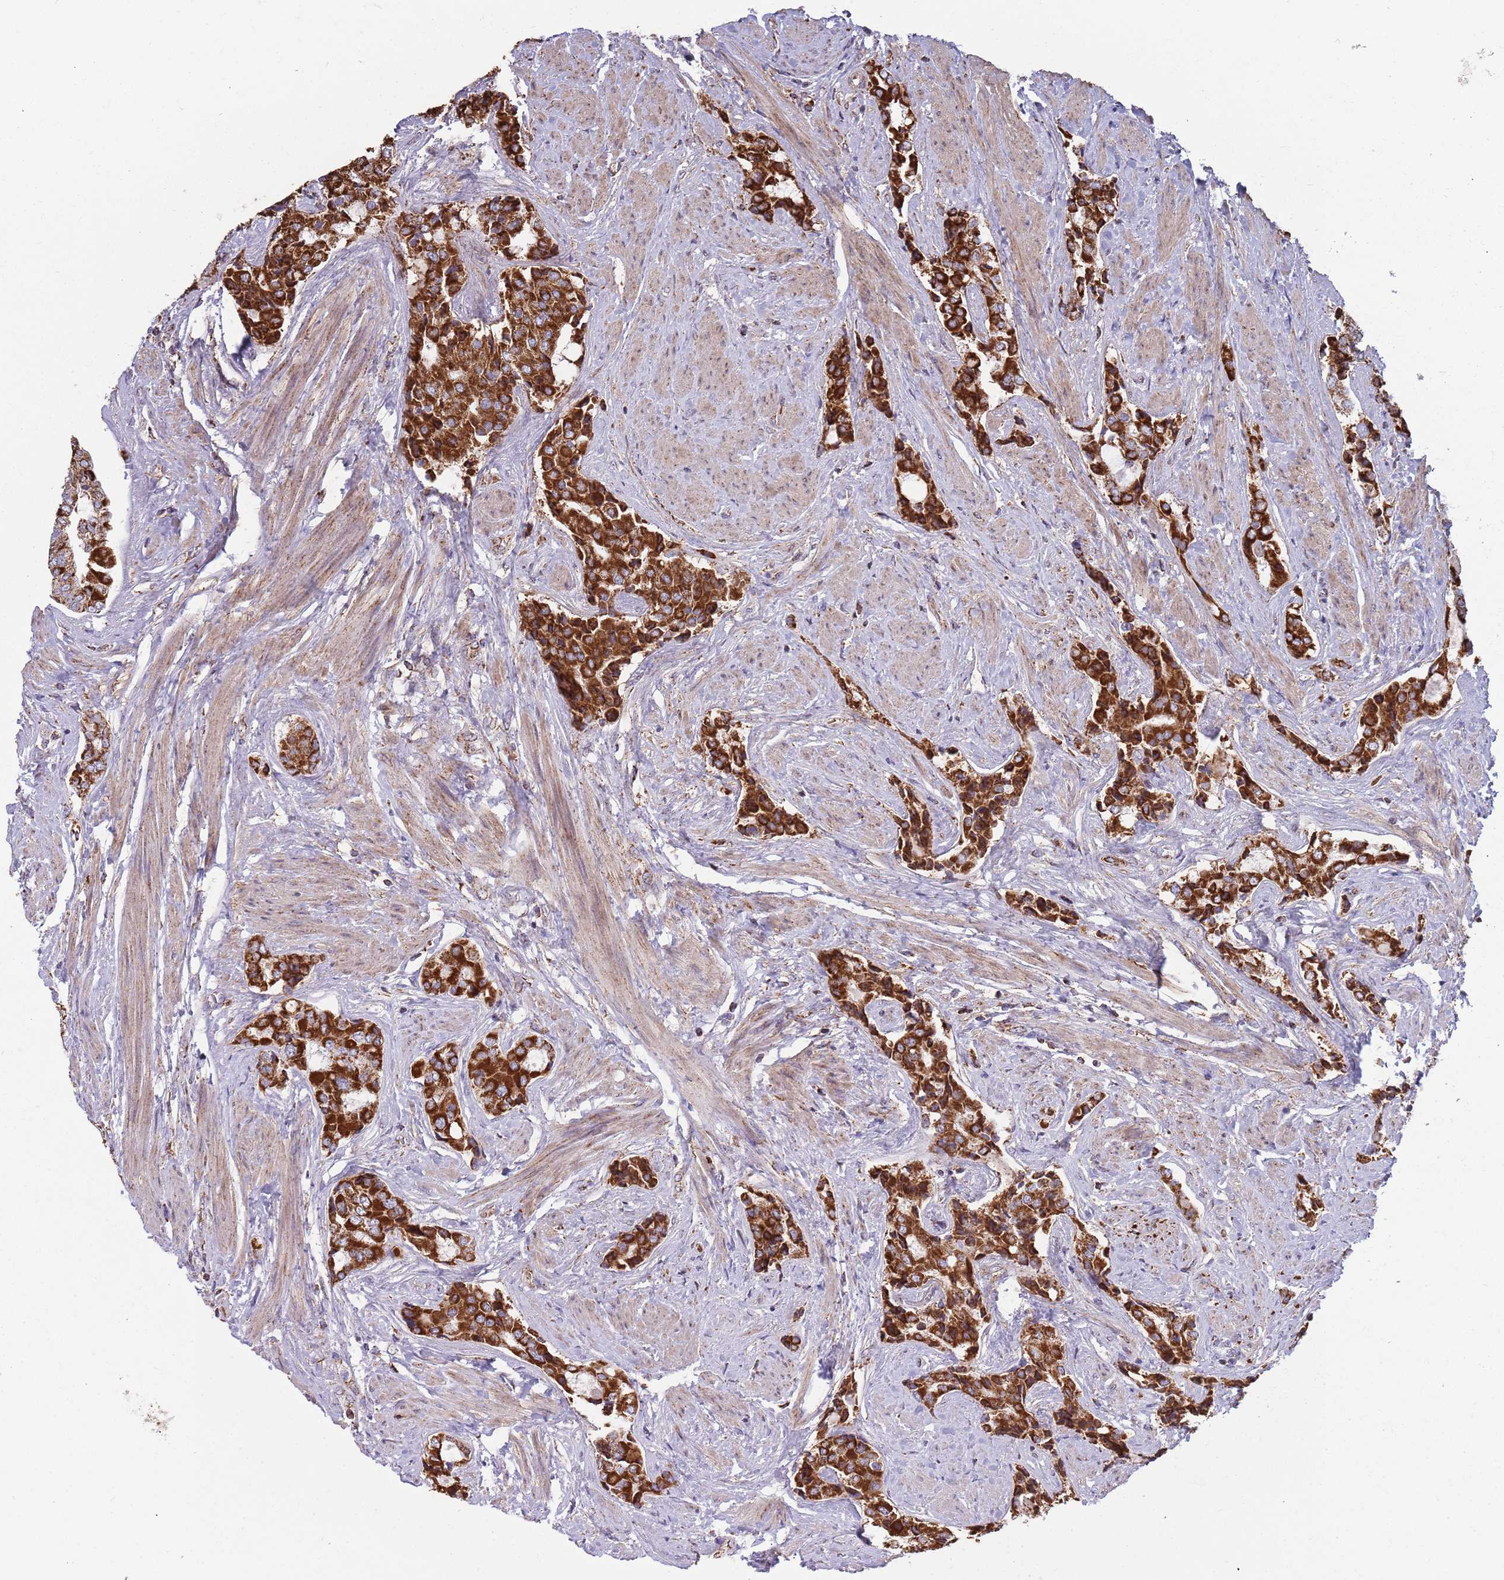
{"staining": {"intensity": "strong", "quantity": ">75%", "location": "cytoplasmic/membranous"}, "tissue": "prostate cancer", "cell_type": "Tumor cells", "image_type": "cancer", "snomed": [{"axis": "morphology", "description": "Adenocarcinoma, High grade"}, {"axis": "topography", "description": "Prostate"}], "caption": "This photomicrograph exhibits prostate adenocarcinoma (high-grade) stained with immunohistochemistry (IHC) to label a protein in brown. The cytoplasmic/membranous of tumor cells show strong positivity for the protein. Nuclei are counter-stained blue.", "gene": "VPS16", "patient": {"sex": "male", "age": 71}}